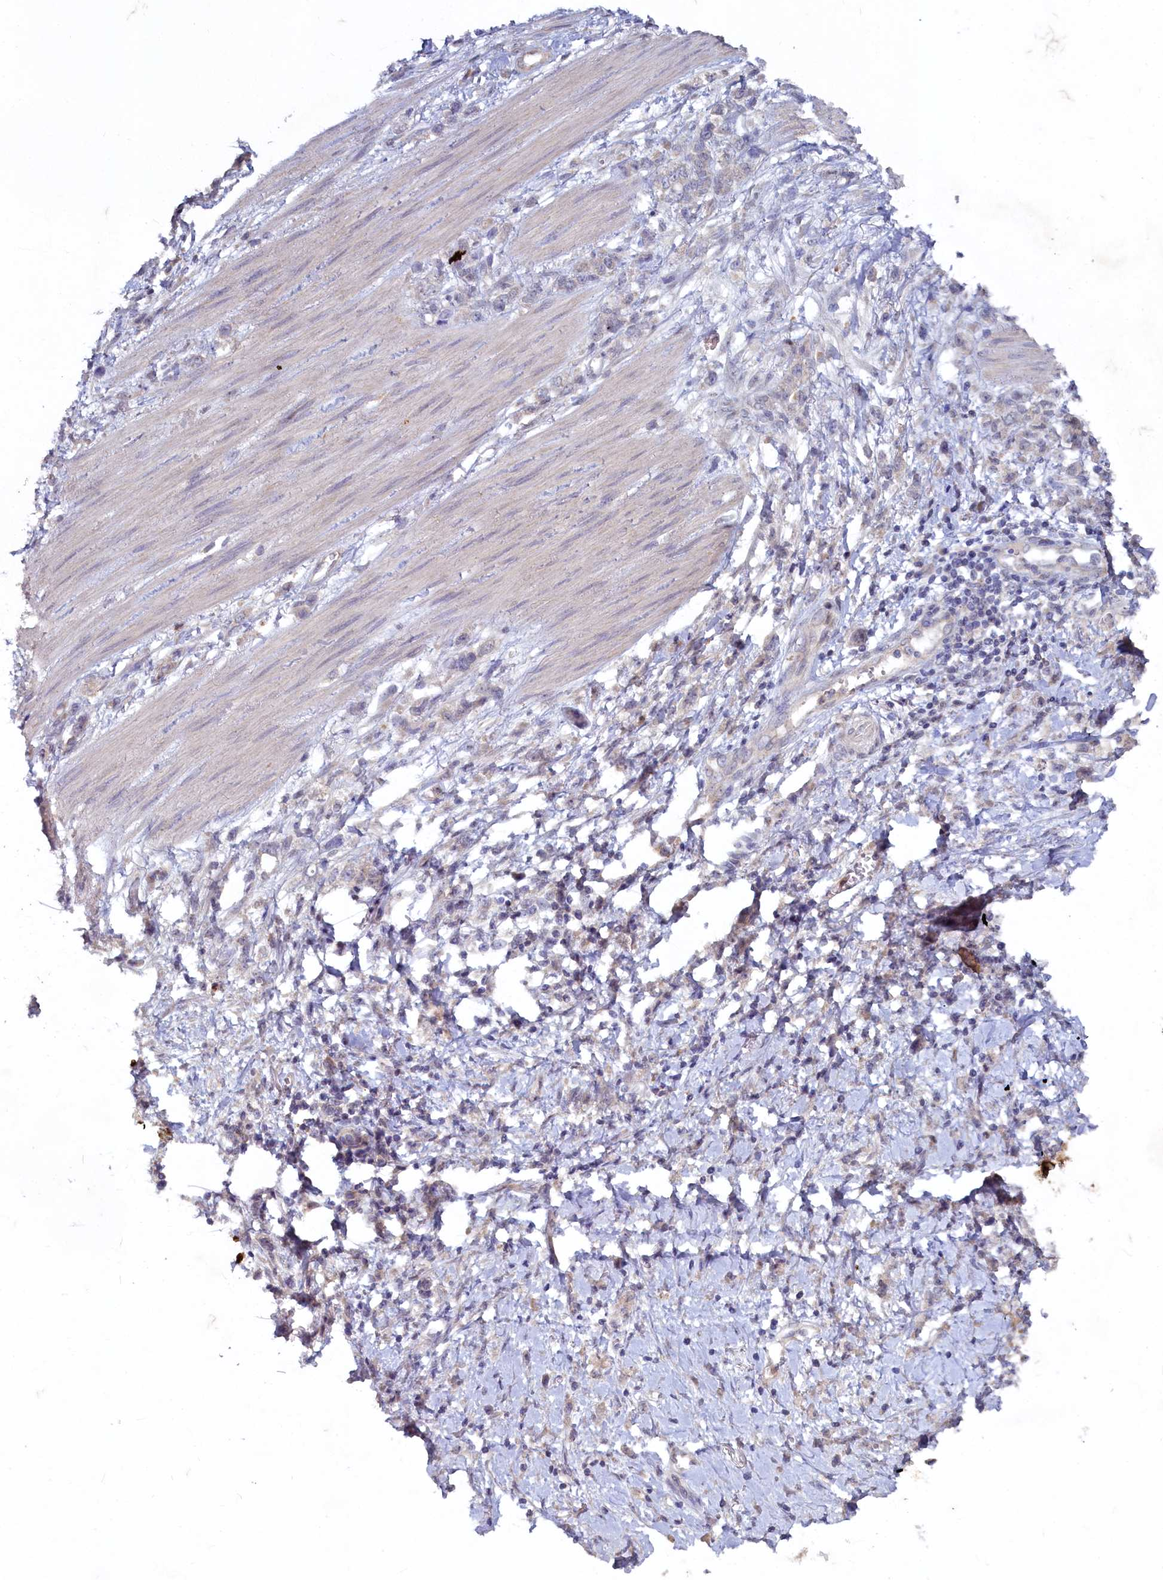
{"staining": {"intensity": "weak", "quantity": "<25%", "location": "cytoplasmic/membranous"}, "tissue": "stomach cancer", "cell_type": "Tumor cells", "image_type": "cancer", "snomed": [{"axis": "morphology", "description": "Adenocarcinoma, NOS"}, {"axis": "topography", "description": "Stomach"}], "caption": "Stomach adenocarcinoma was stained to show a protein in brown. There is no significant expression in tumor cells.", "gene": "HERC3", "patient": {"sex": "female", "age": 76}}